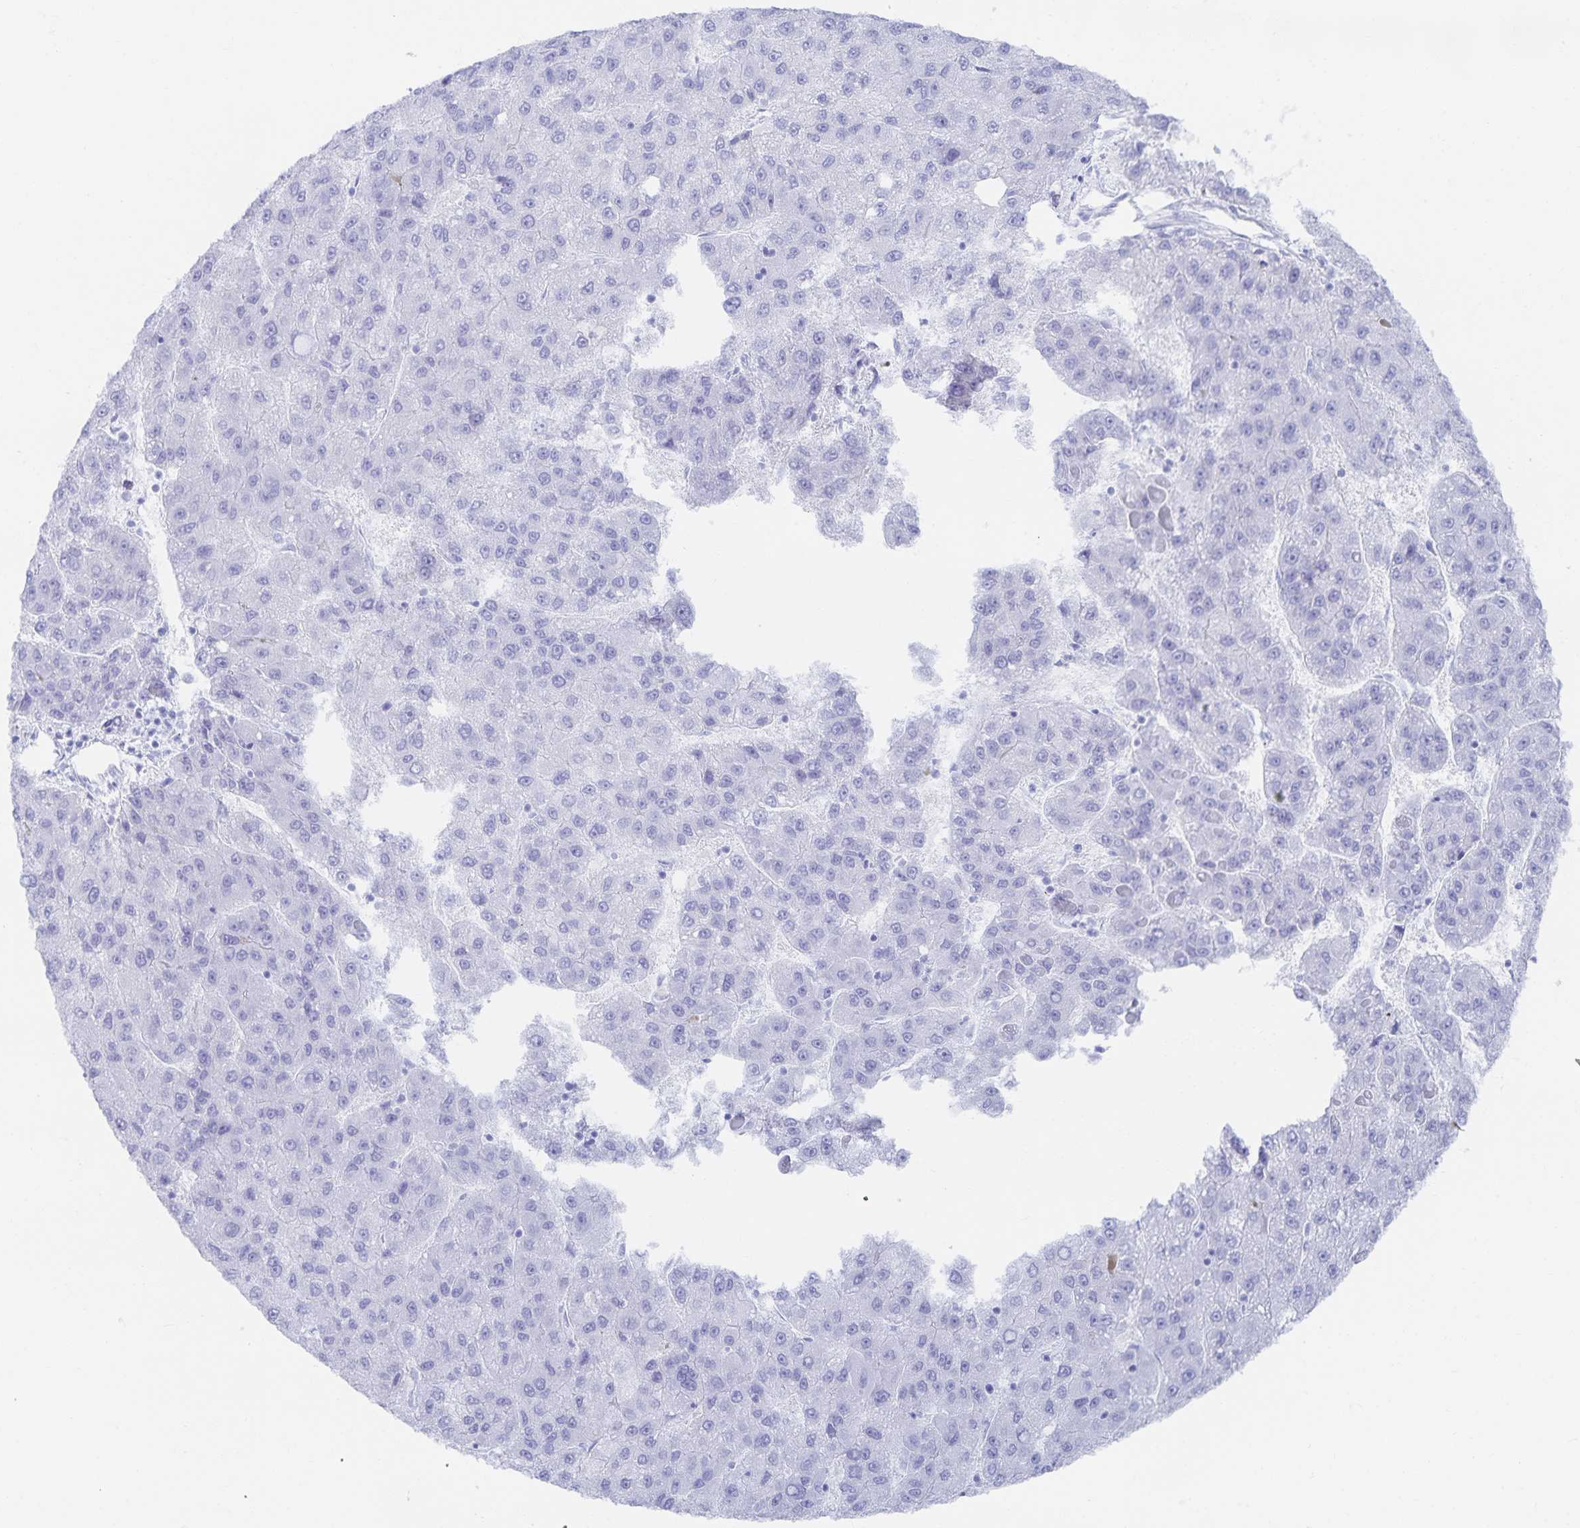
{"staining": {"intensity": "negative", "quantity": "none", "location": "none"}, "tissue": "liver cancer", "cell_type": "Tumor cells", "image_type": "cancer", "snomed": [{"axis": "morphology", "description": "Carcinoma, Hepatocellular, NOS"}, {"axis": "topography", "description": "Liver"}], "caption": "Immunohistochemistry micrograph of neoplastic tissue: human liver cancer stained with DAB exhibits no significant protein expression in tumor cells. The staining was performed using DAB to visualize the protein expression in brown, while the nuclei were stained in blue with hematoxylin (Magnification: 20x).", "gene": "SNTN", "patient": {"sex": "female", "age": 82}}